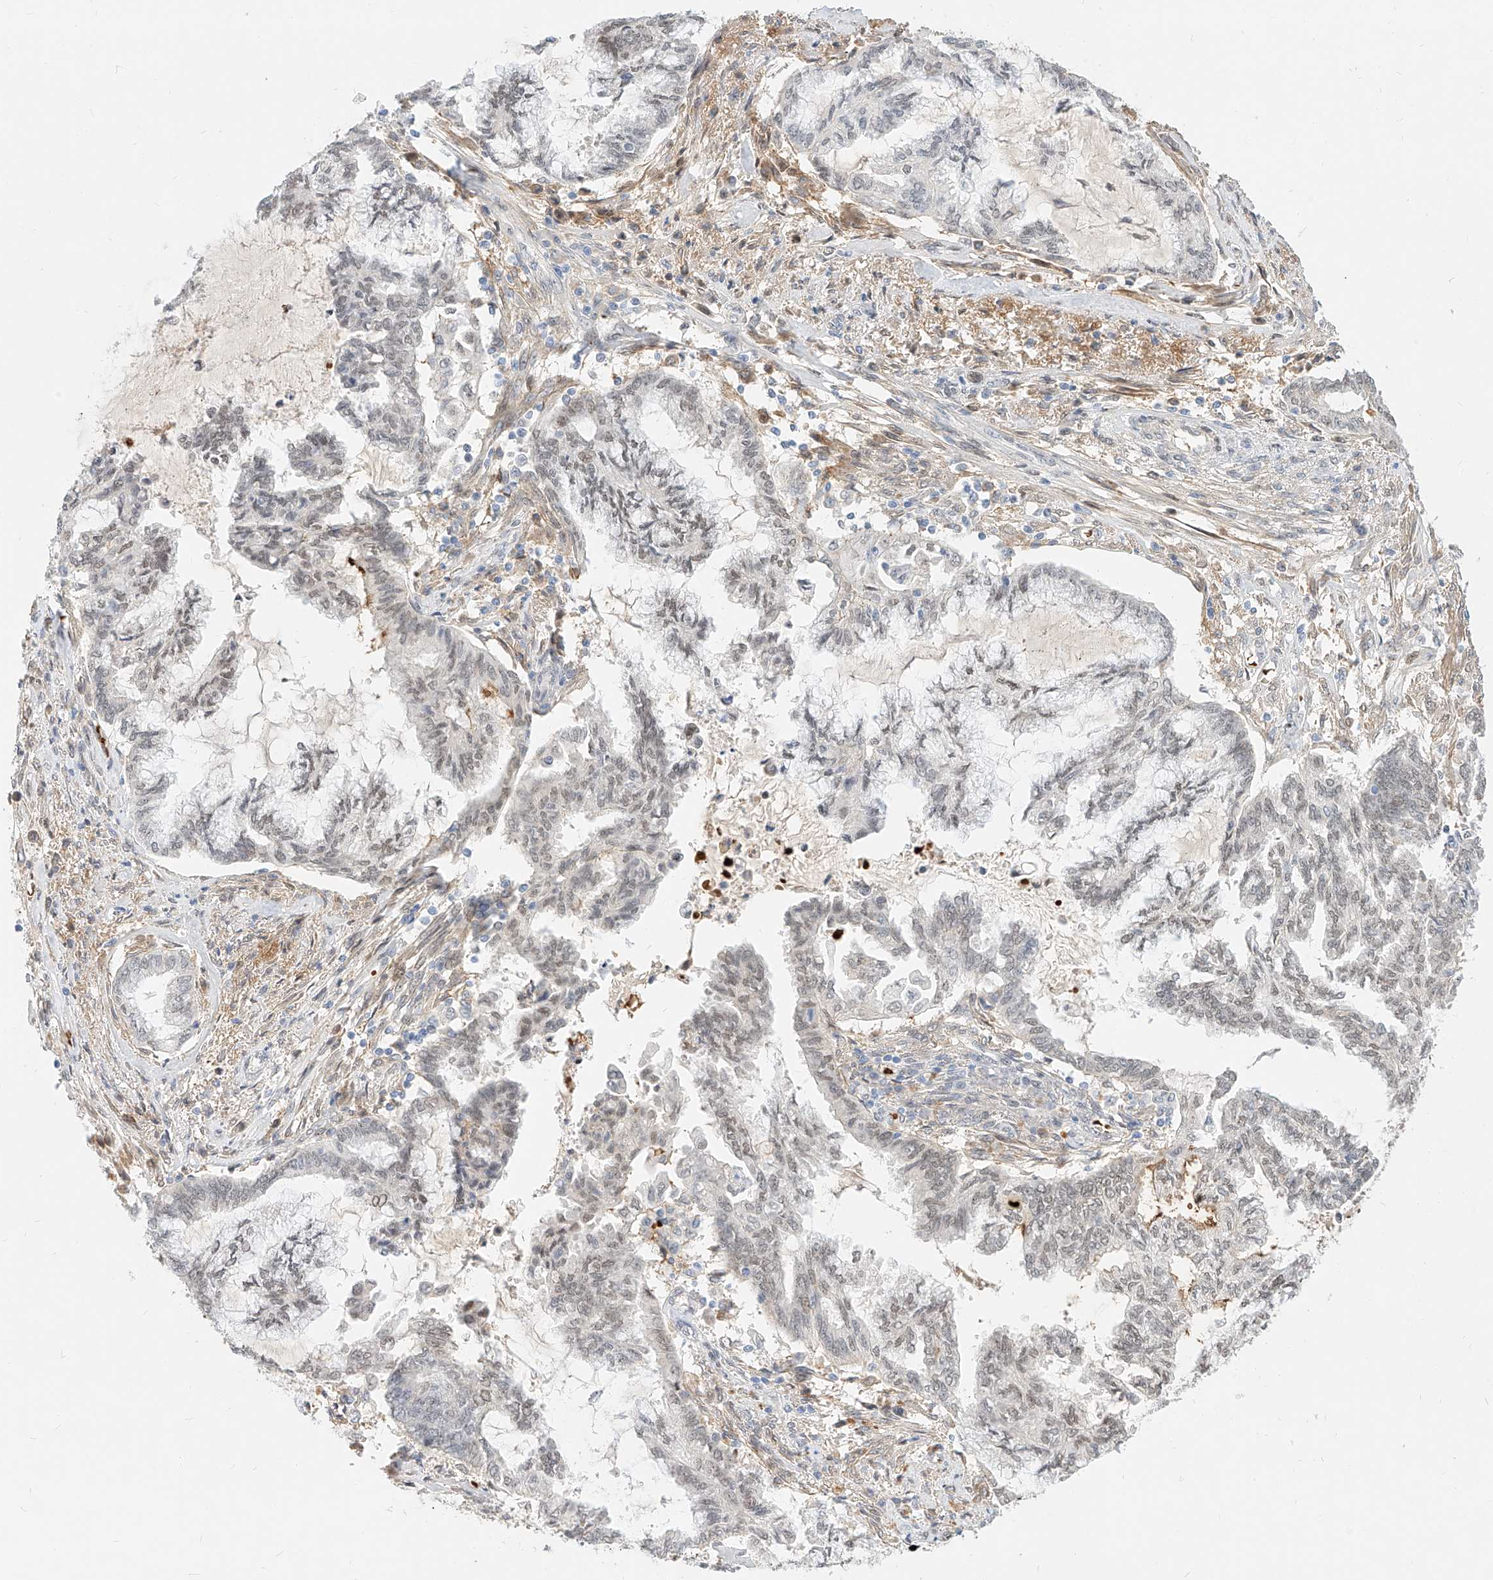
{"staining": {"intensity": "weak", "quantity": "<25%", "location": "nuclear"}, "tissue": "endometrial cancer", "cell_type": "Tumor cells", "image_type": "cancer", "snomed": [{"axis": "morphology", "description": "Adenocarcinoma, NOS"}, {"axis": "topography", "description": "Endometrium"}], "caption": "Image shows no protein expression in tumor cells of endometrial adenocarcinoma tissue.", "gene": "CBX8", "patient": {"sex": "female", "age": 86}}